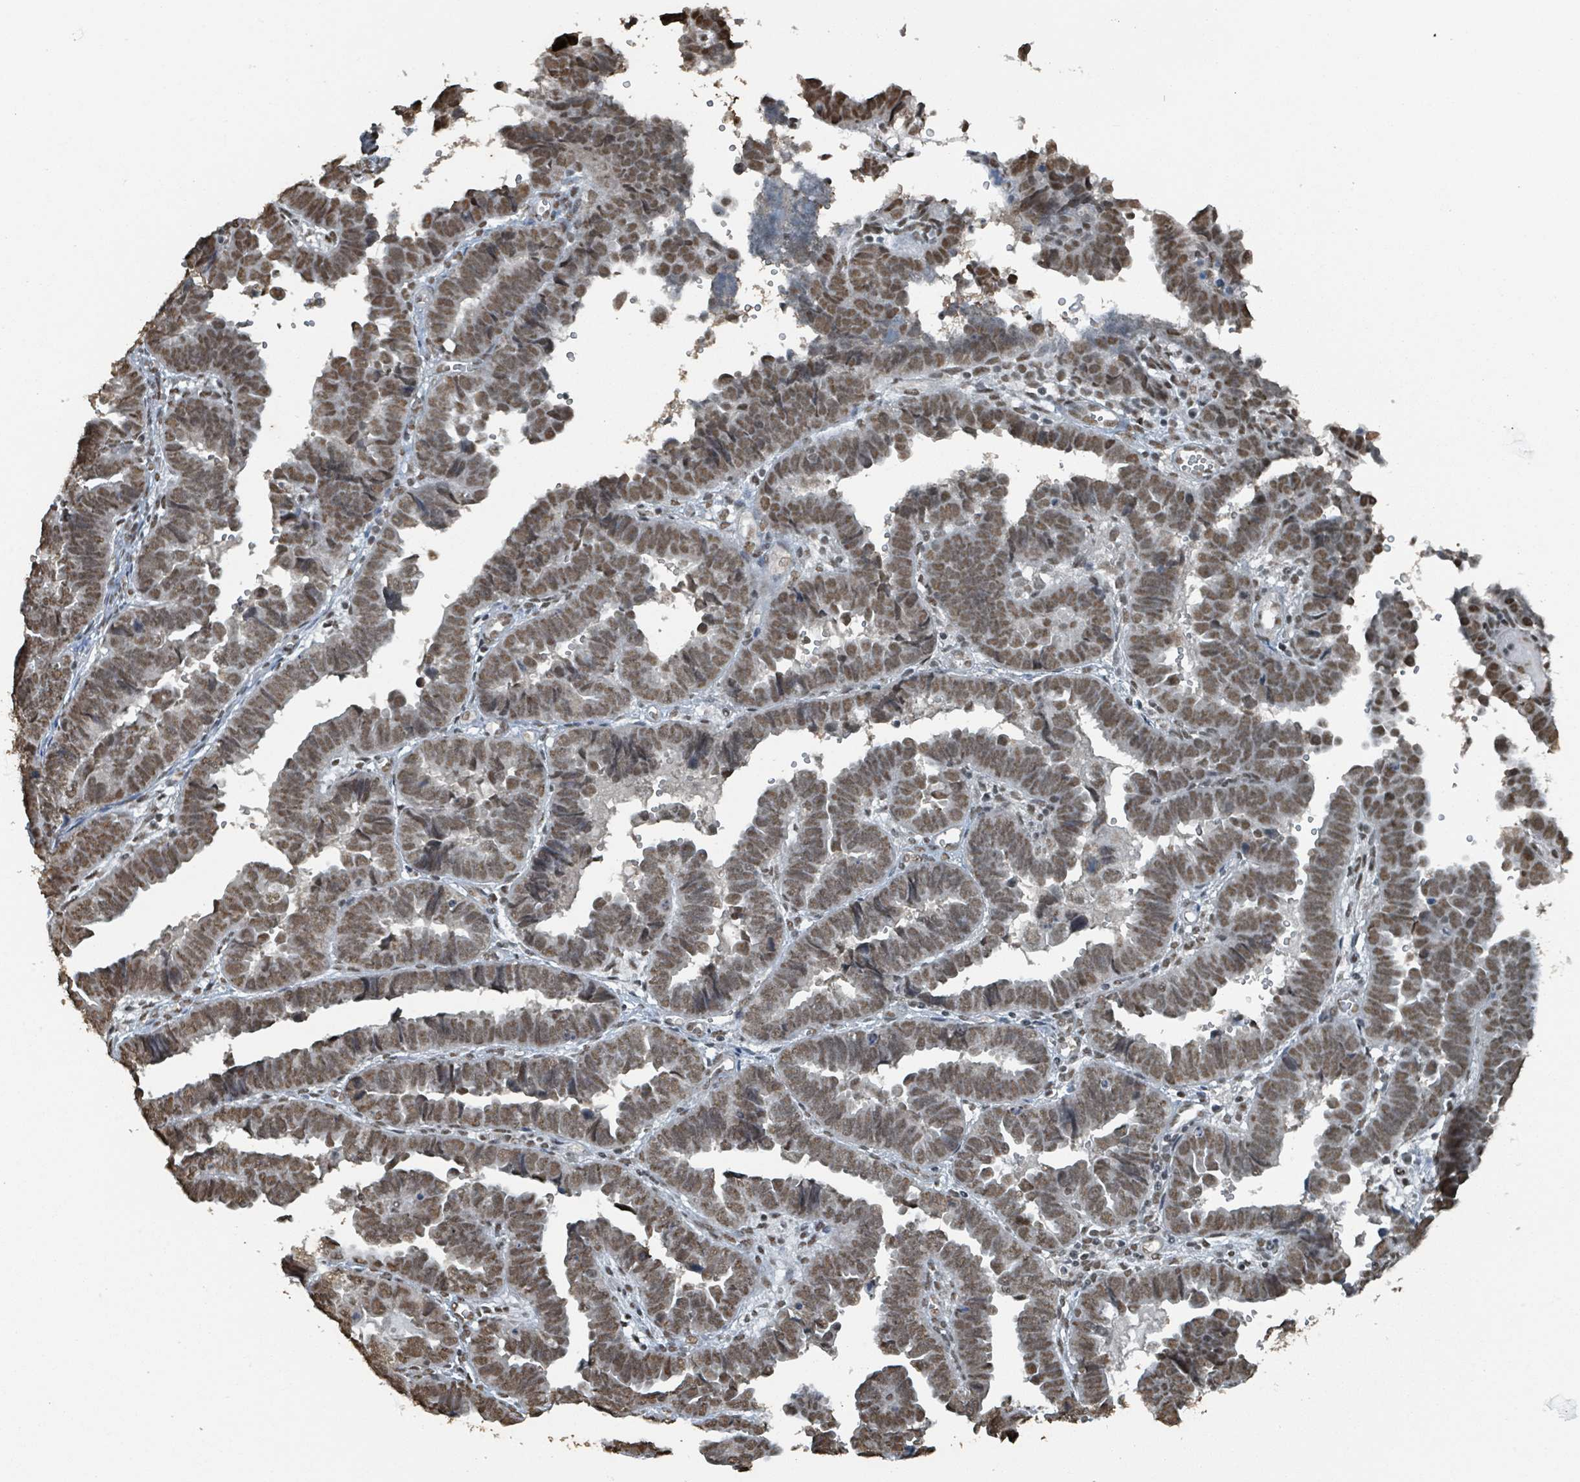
{"staining": {"intensity": "moderate", "quantity": ">75%", "location": "nuclear"}, "tissue": "endometrial cancer", "cell_type": "Tumor cells", "image_type": "cancer", "snomed": [{"axis": "morphology", "description": "Adenocarcinoma, NOS"}, {"axis": "topography", "description": "Endometrium"}], "caption": "Endometrial cancer (adenocarcinoma) stained with immunohistochemistry displays moderate nuclear expression in approximately >75% of tumor cells.", "gene": "PHIP", "patient": {"sex": "female", "age": 75}}